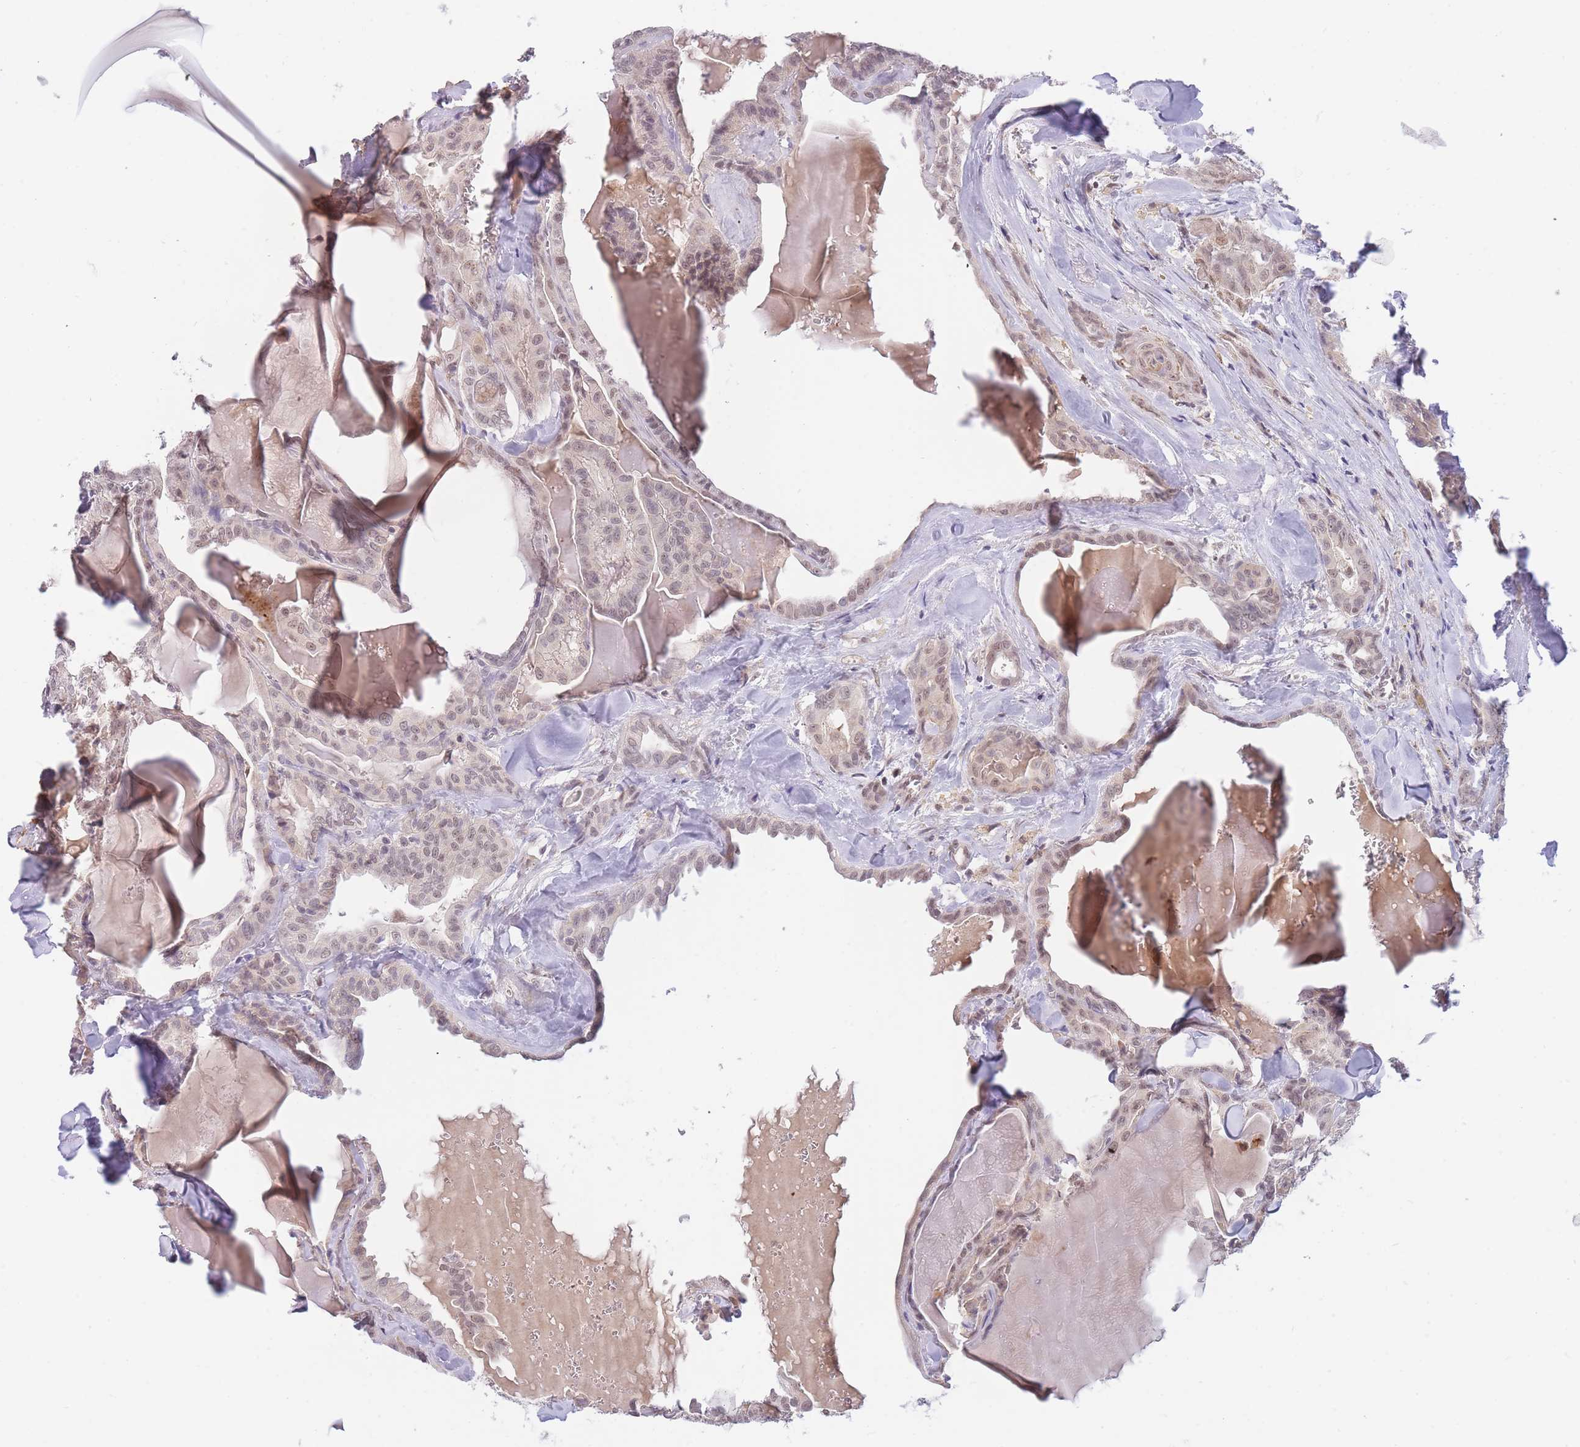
{"staining": {"intensity": "weak", "quantity": ">75%", "location": "nuclear"}, "tissue": "thyroid cancer", "cell_type": "Tumor cells", "image_type": "cancer", "snomed": [{"axis": "morphology", "description": "Papillary adenocarcinoma, NOS"}, {"axis": "topography", "description": "Thyroid gland"}], "caption": "This image reveals immunohistochemistry (IHC) staining of human thyroid papillary adenocarcinoma, with low weak nuclear staining in approximately >75% of tumor cells.", "gene": "GOLGA6L25", "patient": {"sex": "male", "age": 52}}